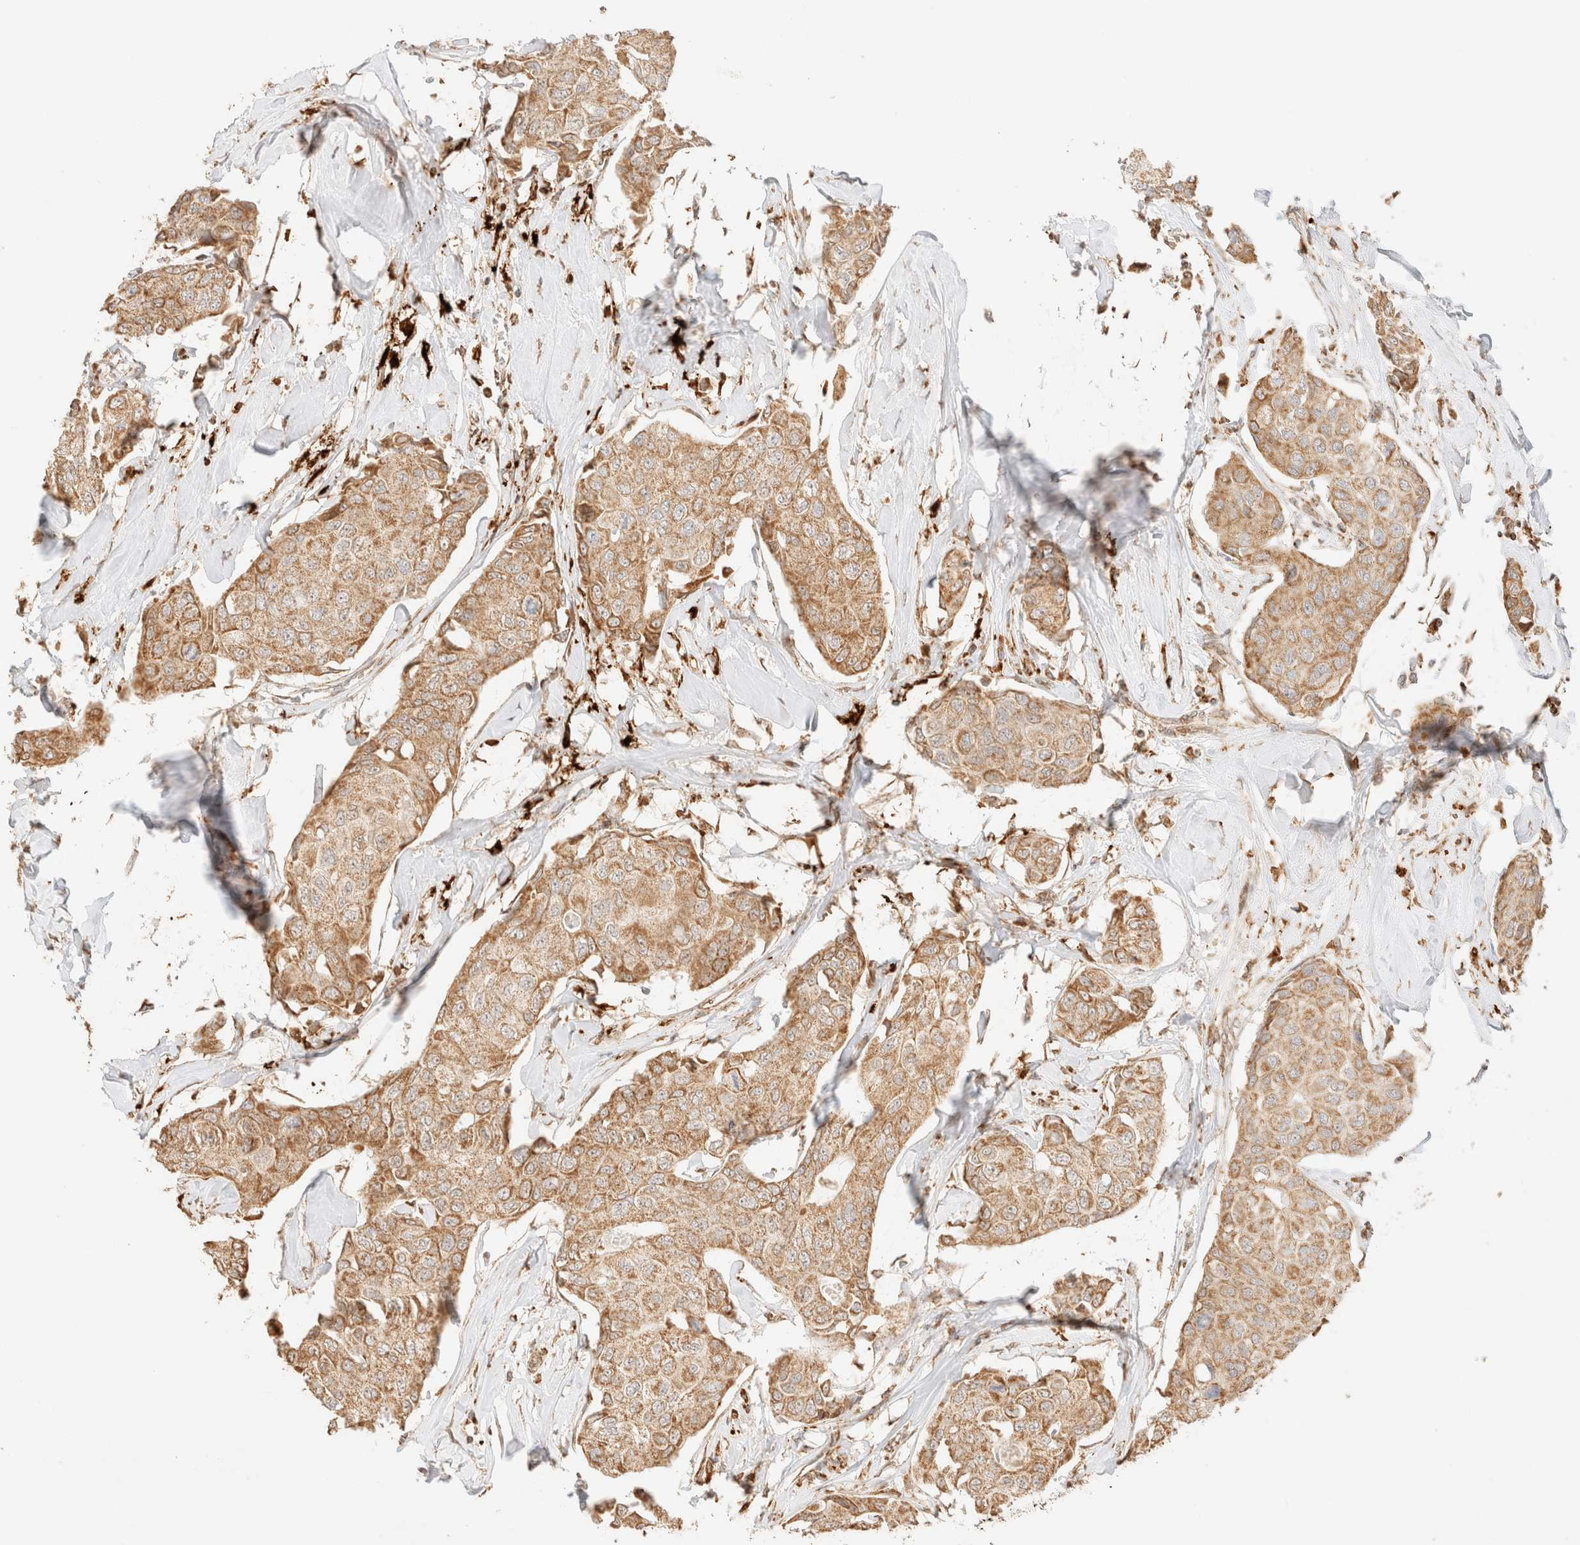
{"staining": {"intensity": "moderate", "quantity": ">75%", "location": "cytoplasmic/membranous"}, "tissue": "breast cancer", "cell_type": "Tumor cells", "image_type": "cancer", "snomed": [{"axis": "morphology", "description": "Duct carcinoma"}, {"axis": "topography", "description": "Breast"}], "caption": "Moderate cytoplasmic/membranous protein expression is appreciated in approximately >75% of tumor cells in infiltrating ductal carcinoma (breast).", "gene": "TACO1", "patient": {"sex": "female", "age": 80}}